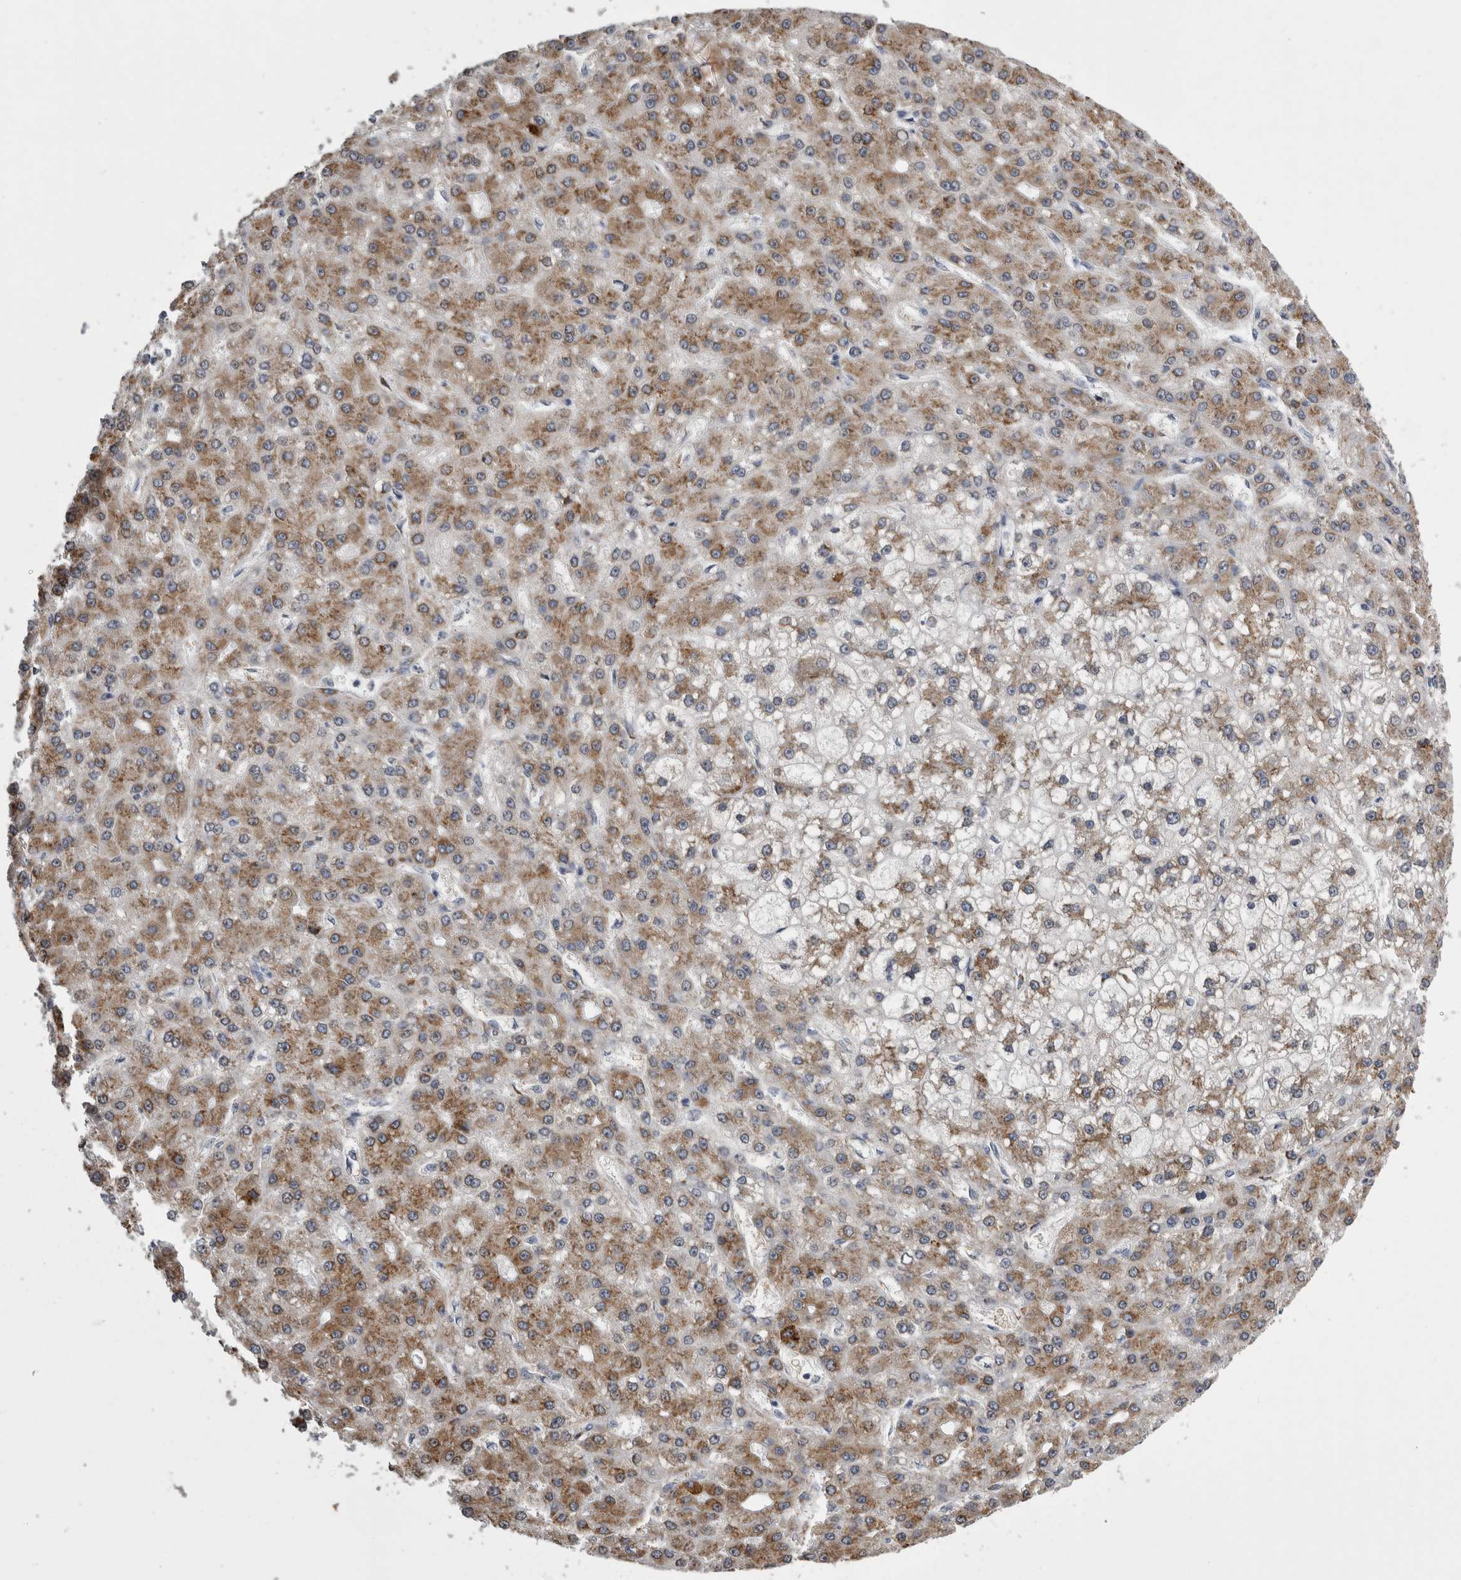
{"staining": {"intensity": "moderate", "quantity": ">75%", "location": "cytoplasmic/membranous"}, "tissue": "liver cancer", "cell_type": "Tumor cells", "image_type": "cancer", "snomed": [{"axis": "morphology", "description": "Carcinoma, Hepatocellular, NOS"}, {"axis": "topography", "description": "Liver"}], "caption": "Tumor cells display moderate cytoplasmic/membranous positivity in approximately >75% of cells in hepatocellular carcinoma (liver).", "gene": "FHIP2B", "patient": {"sex": "male", "age": 67}}